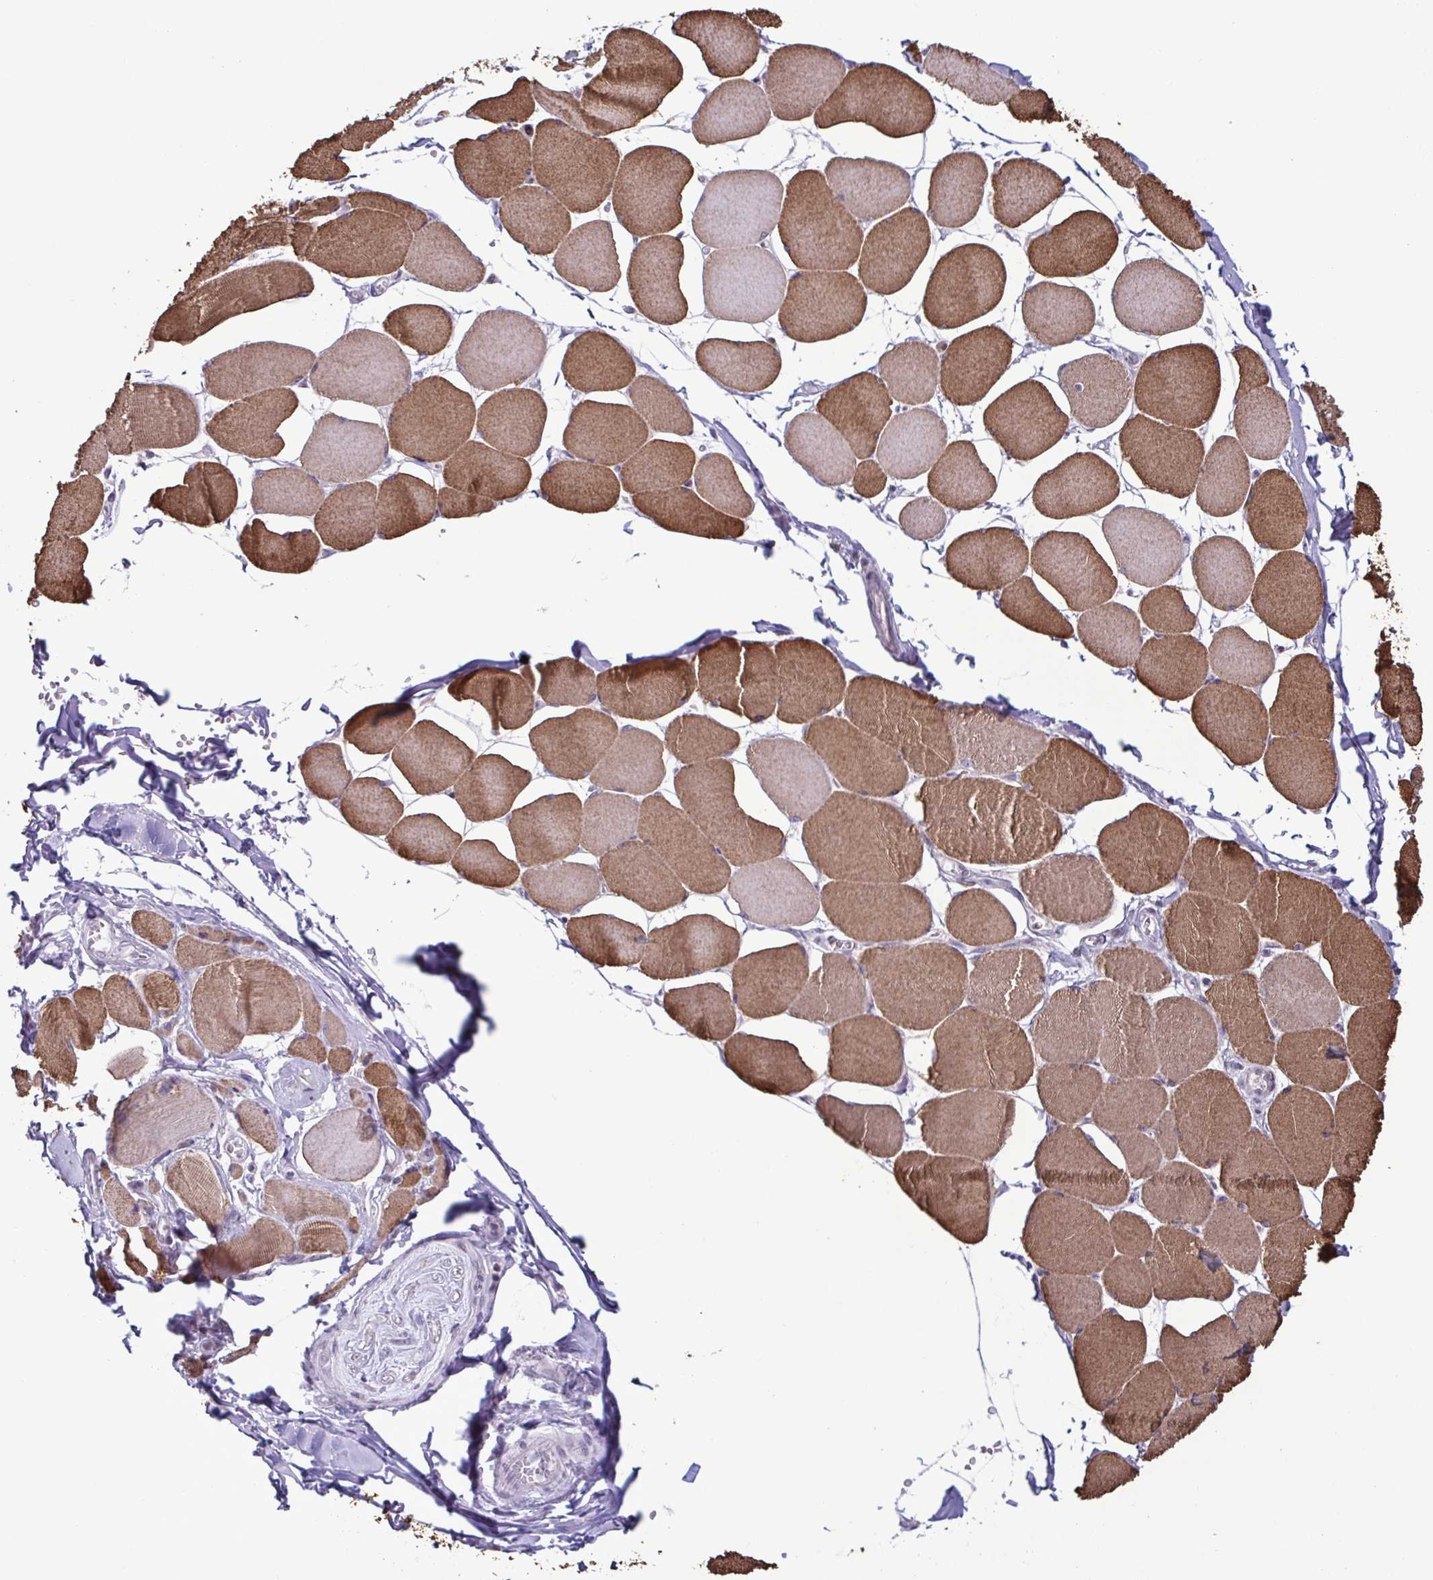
{"staining": {"intensity": "moderate", "quantity": ">75%", "location": "cytoplasmic/membranous"}, "tissue": "skeletal muscle", "cell_type": "Myocytes", "image_type": "normal", "snomed": [{"axis": "morphology", "description": "Normal tissue, NOS"}, {"axis": "topography", "description": "Skeletal muscle"}], "caption": "A medium amount of moderate cytoplasmic/membranous staining is seen in approximately >75% of myocytes in normal skeletal muscle.", "gene": "IRF1", "patient": {"sex": "female", "age": 75}}